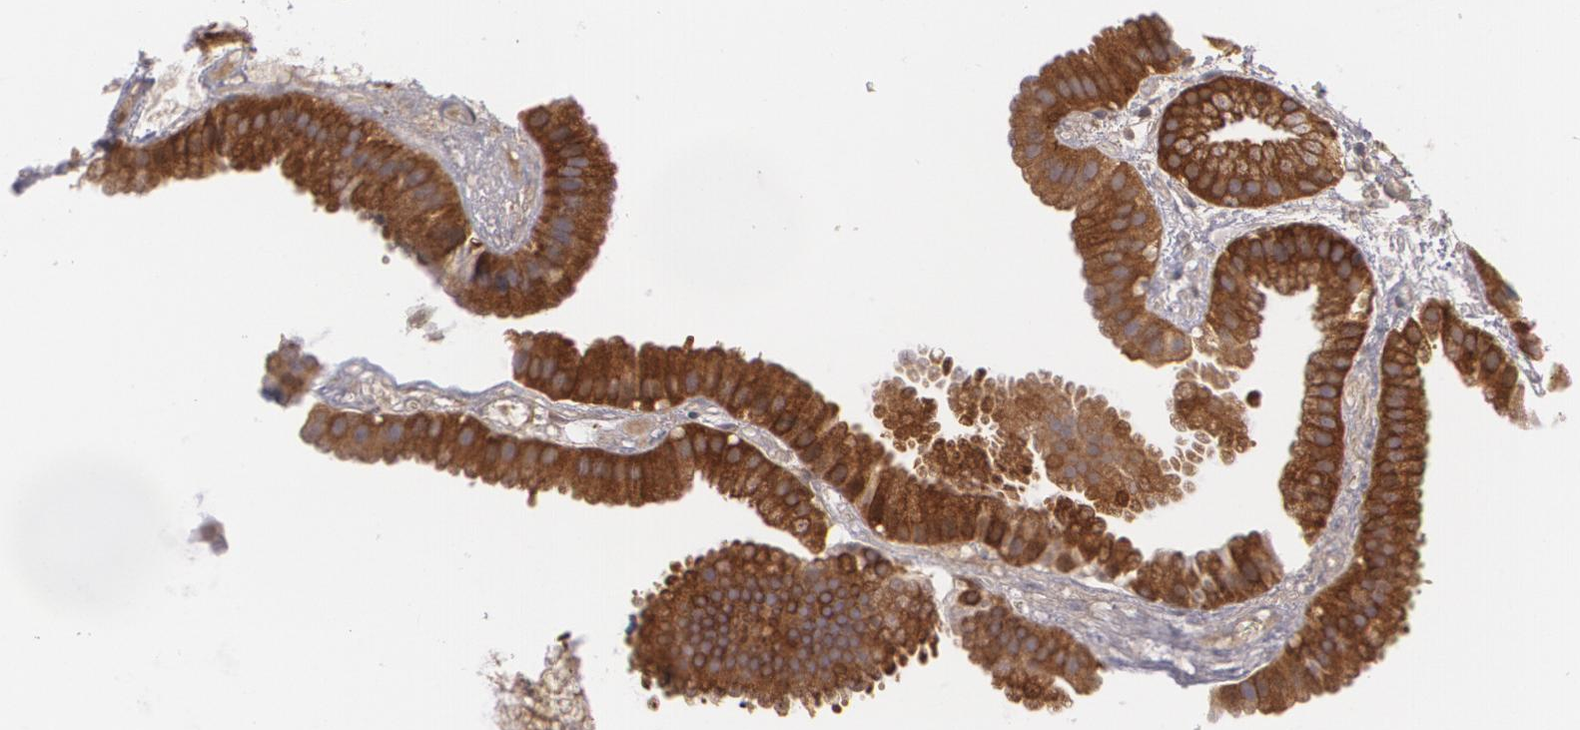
{"staining": {"intensity": "moderate", "quantity": ">75%", "location": "cytoplasmic/membranous"}, "tissue": "gallbladder", "cell_type": "Glandular cells", "image_type": "normal", "snomed": [{"axis": "morphology", "description": "Normal tissue, NOS"}, {"axis": "topography", "description": "Gallbladder"}], "caption": "Immunohistochemical staining of benign human gallbladder reveals >75% levels of moderate cytoplasmic/membranous protein staining in approximately >75% of glandular cells. The staining was performed using DAB (3,3'-diaminobenzidine), with brown indicating positive protein expression. Nuclei are stained blue with hematoxylin.", "gene": "BIN1", "patient": {"sex": "female", "age": 63}}